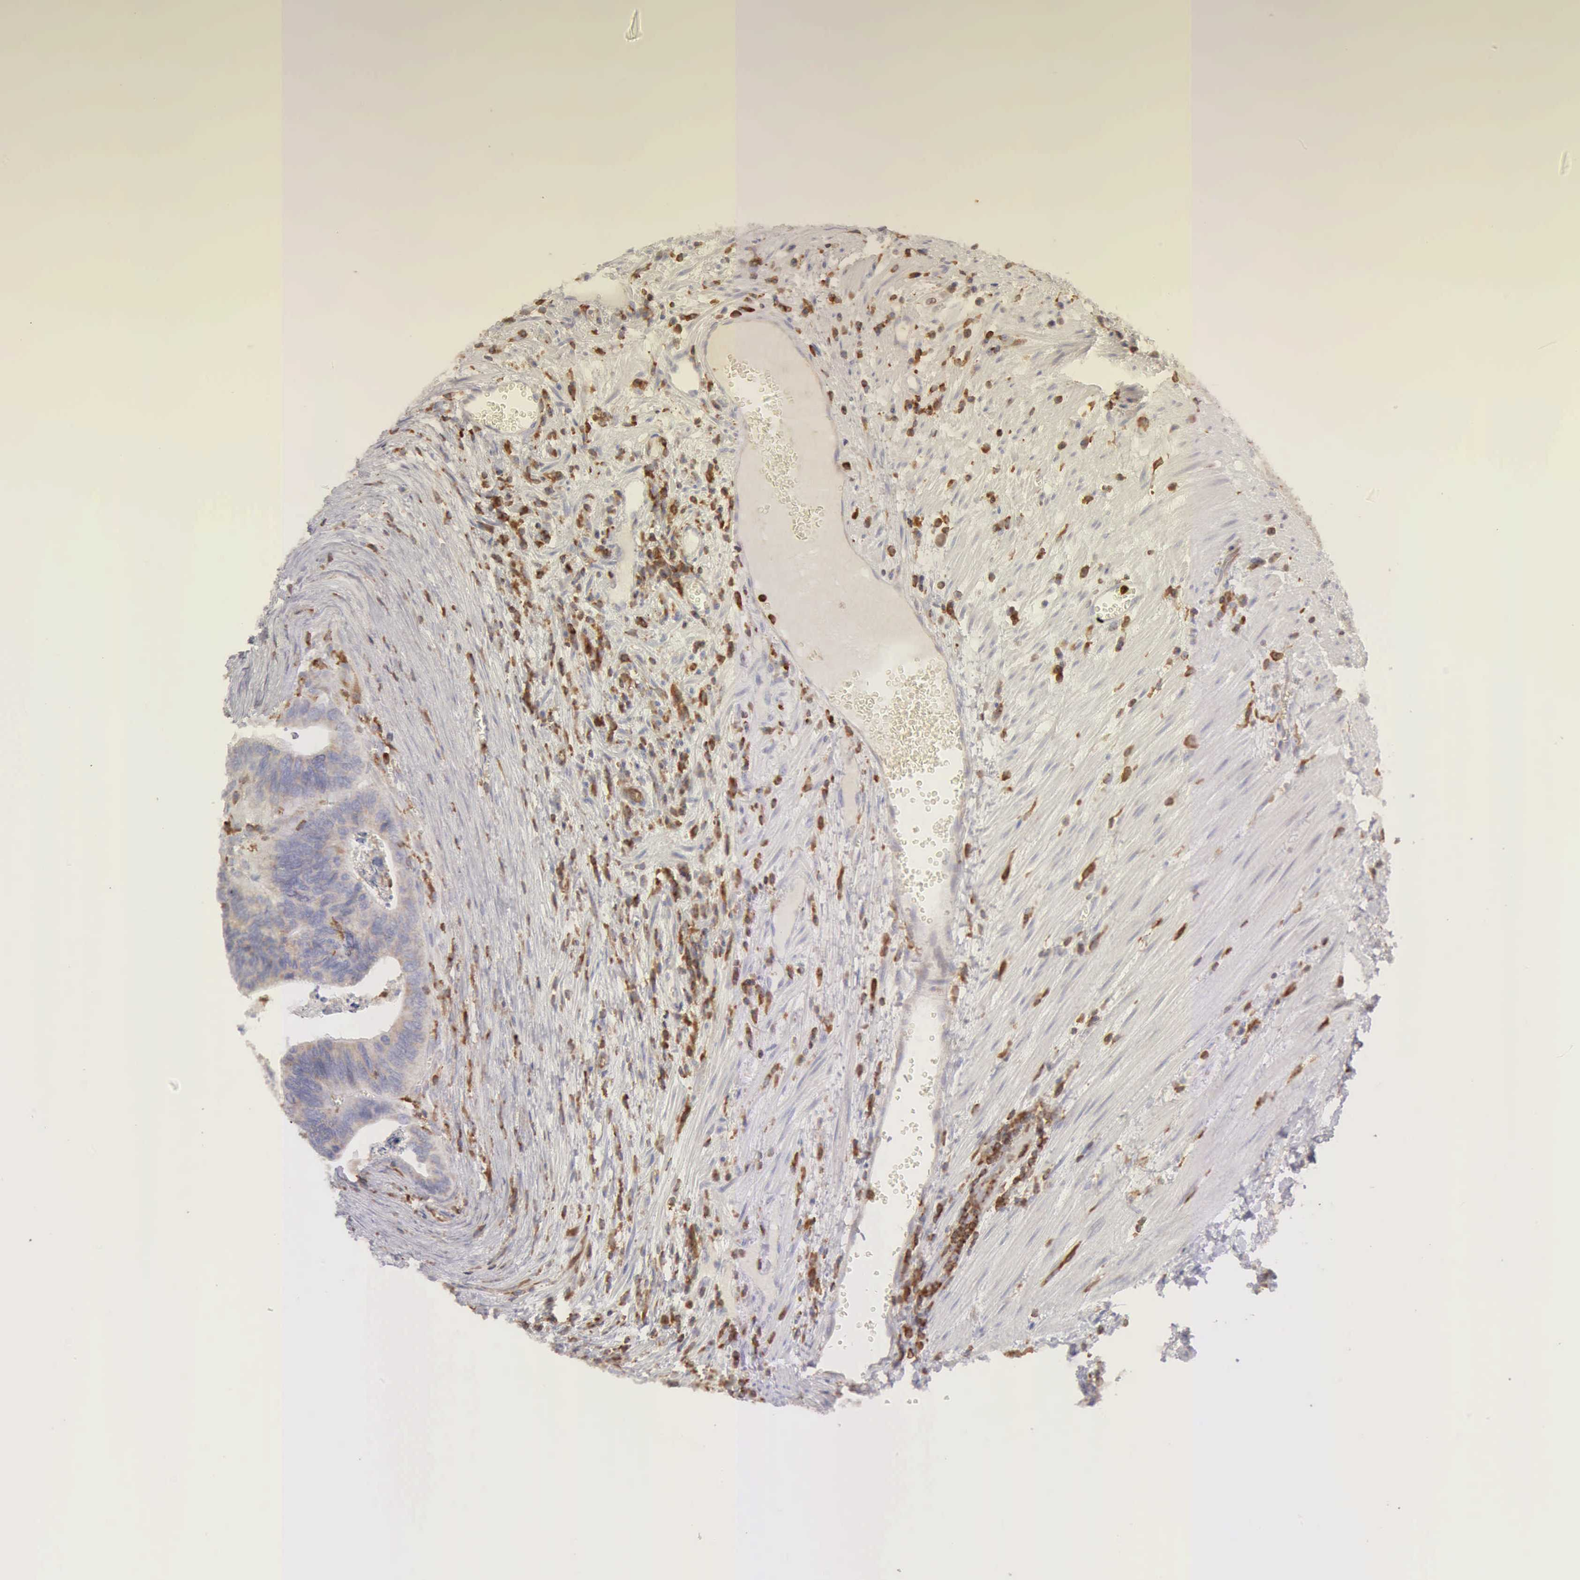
{"staining": {"intensity": "weak", "quantity": "25%-75%", "location": "cytoplasmic/membranous"}, "tissue": "colorectal cancer", "cell_type": "Tumor cells", "image_type": "cancer", "snomed": [{"axis": "morphology", "description": "Adenocarcinoma, NOS"}, {"axis": "topography", "description": "Colon"}], "caption": "An immunohistochemistry (IHC) micrograph of tumor tissue is shown. Protein staining in brown labels weak cytoplasmic/membranous positivity in colorectal adenocarcinoma within tumor cells.", "gene": "ARHGAP4", "patient": {"sex": "male", "age": 72}}